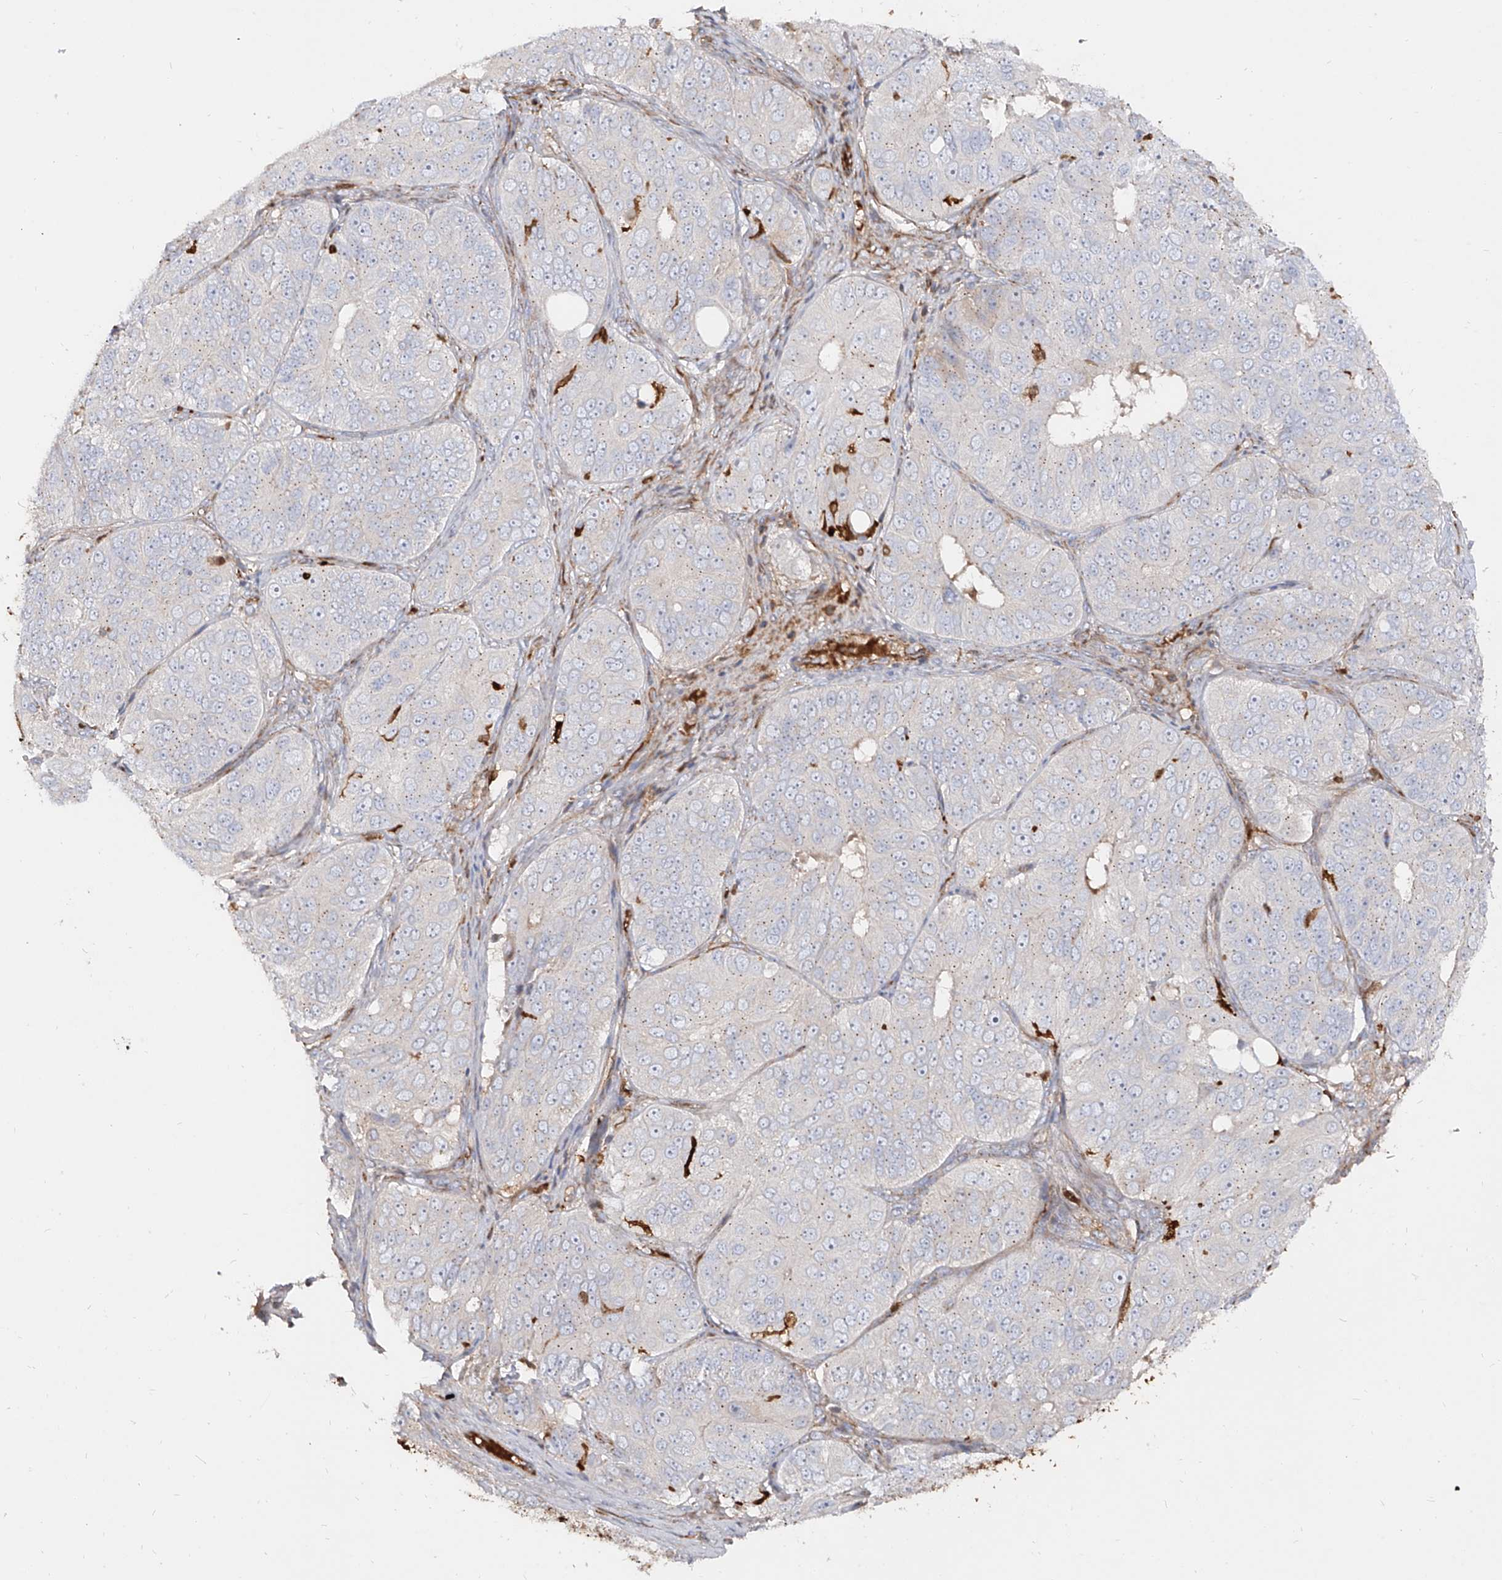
{"staining": {"intensity": "negative", "quantity": "none", "location": "none"}, "tissue": "ovarian cancer", "cell_type": "Tumor cells", "image_type": "cancer", "snomed": [{"axis": "morphology", "description": "Carcinoma, endometroid"}, {"axis": "topography", "description": "Ovary"}], "caption": "Tumor cells are negative for protein expression in human ovarian cancer.", "gene": "KYNU", "patient": {"sex": "female", "age": 51}}